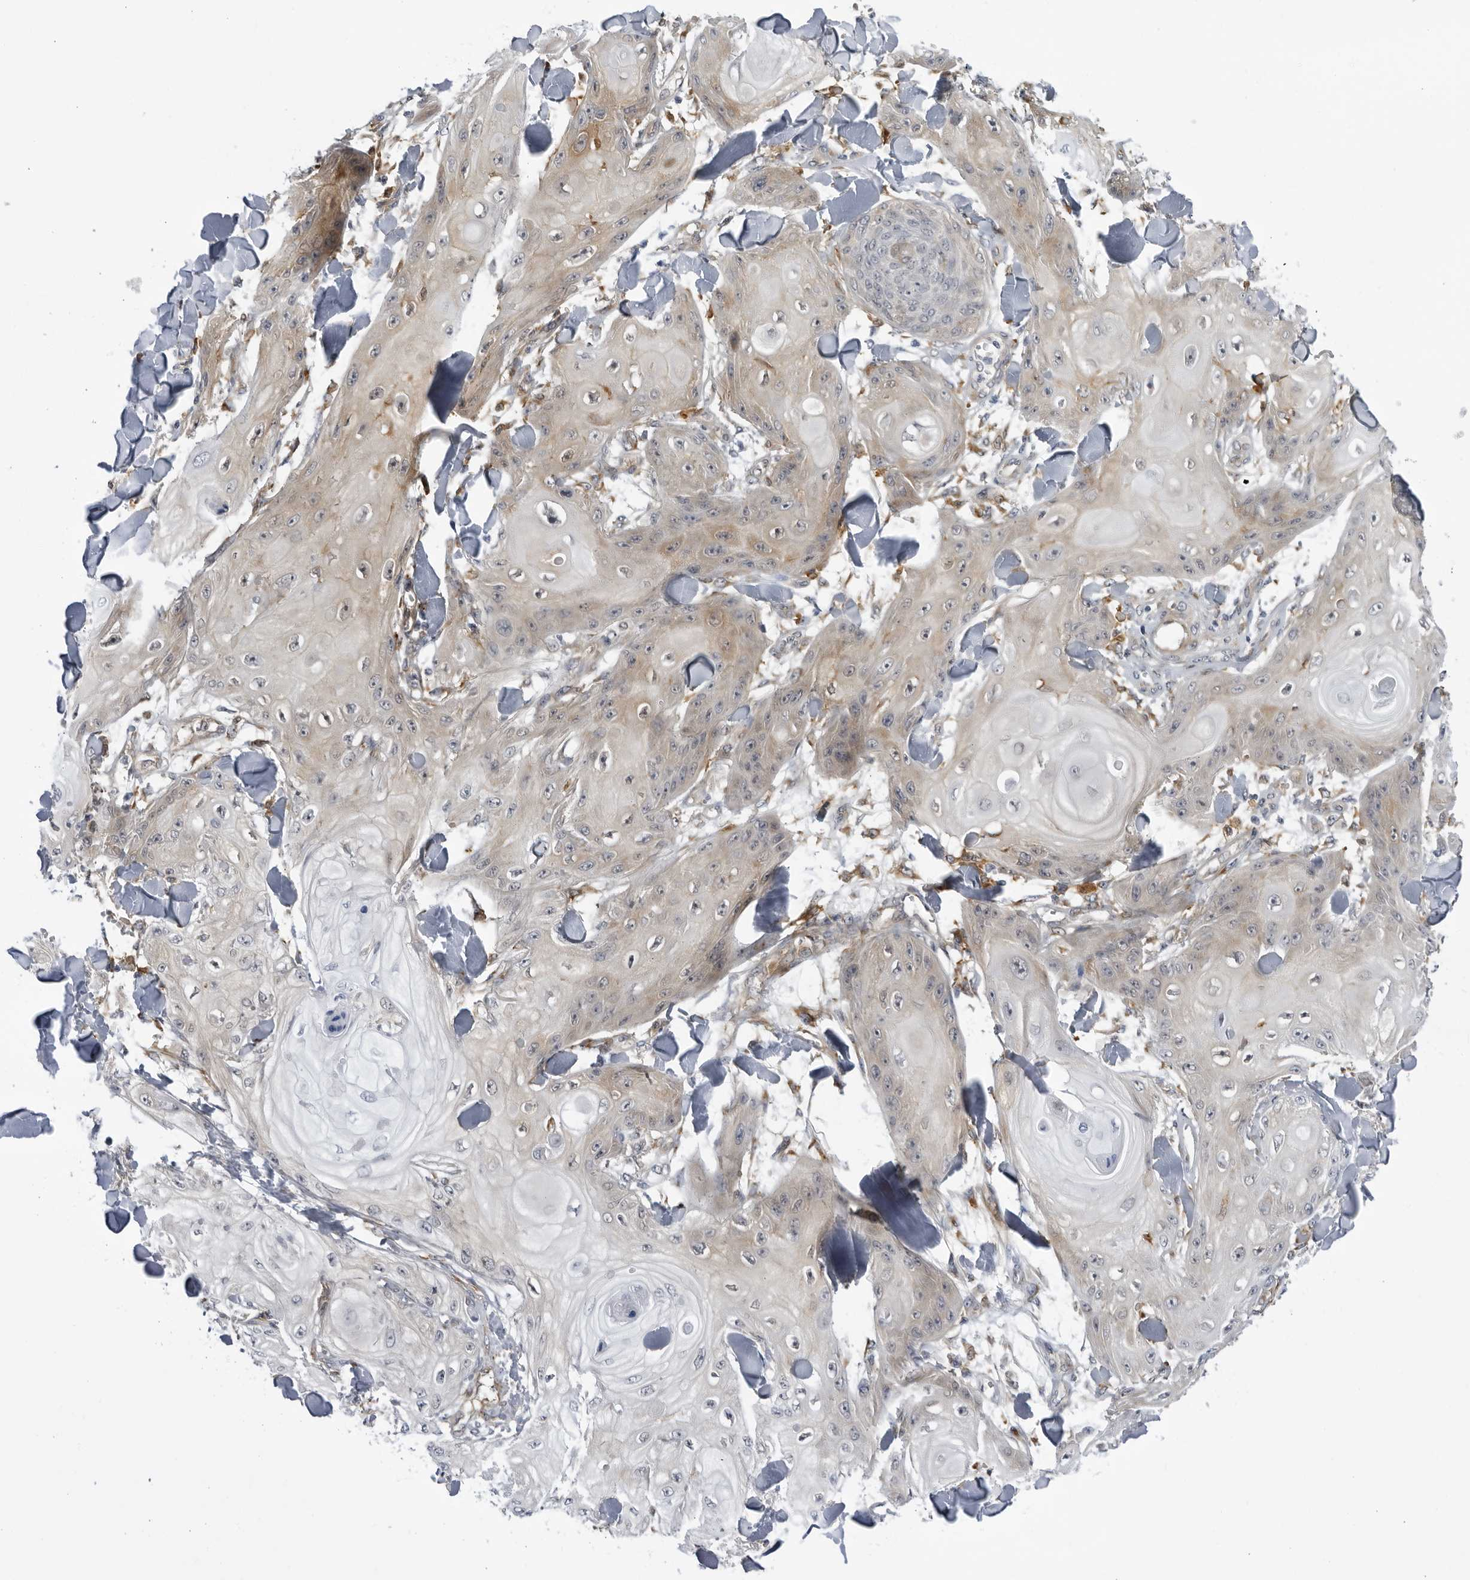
{"staining": {"intensity": "weak", "quantity": "<25%", "location": "cytoplasmic/membranous"}, "tissue": "skin cancer", "cell_type": "Tumor cells", "image_type": "cancer", "snomed": [{"axis": "morphology", "description": "Squamous cell carcinoma, NOS"}, {"axis": "topography", "description": "Skin"}], "caption": "A micrograph of human squamous cell carcinoma (skin) is negative for staining in tumor cells.", "gene": "BMP2K", "patient": {"sex": "male", "age": 74}}